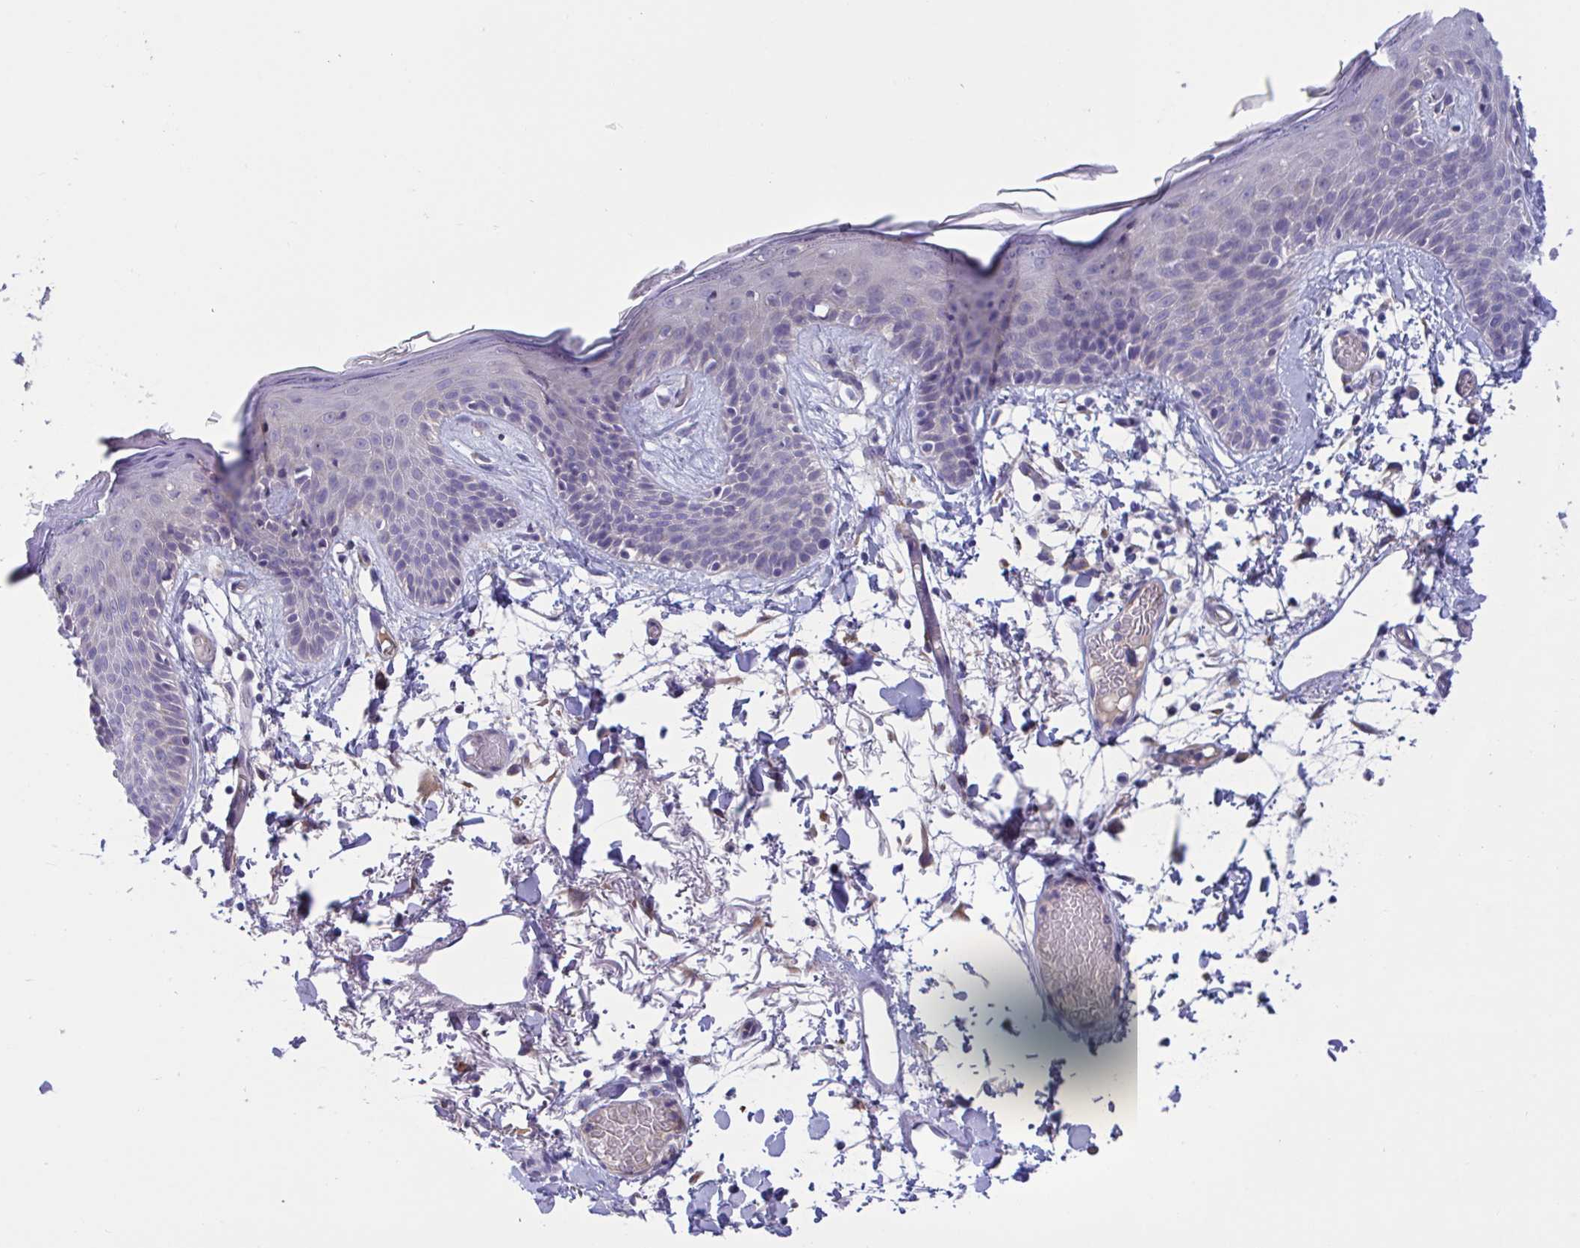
{"staining": {"intensity": "negative", "quantity": "none", "location": "none"}, "tissue": "skin", "cell_type": "Fibroblasts", "image_type": "normal", "snomed": [{"axis": "morphology", "description": "Normal tissue, NOS"}, {"axis": "topography", "description": "Skin"}], "caption": "DAB (3,3'-diaminobenzidine) immunohistochemical staining of benign human skin shows no significant staining in fibroblasts.", "gene": "MS4A14", "patient": {"sex": "male", "age": 79}}